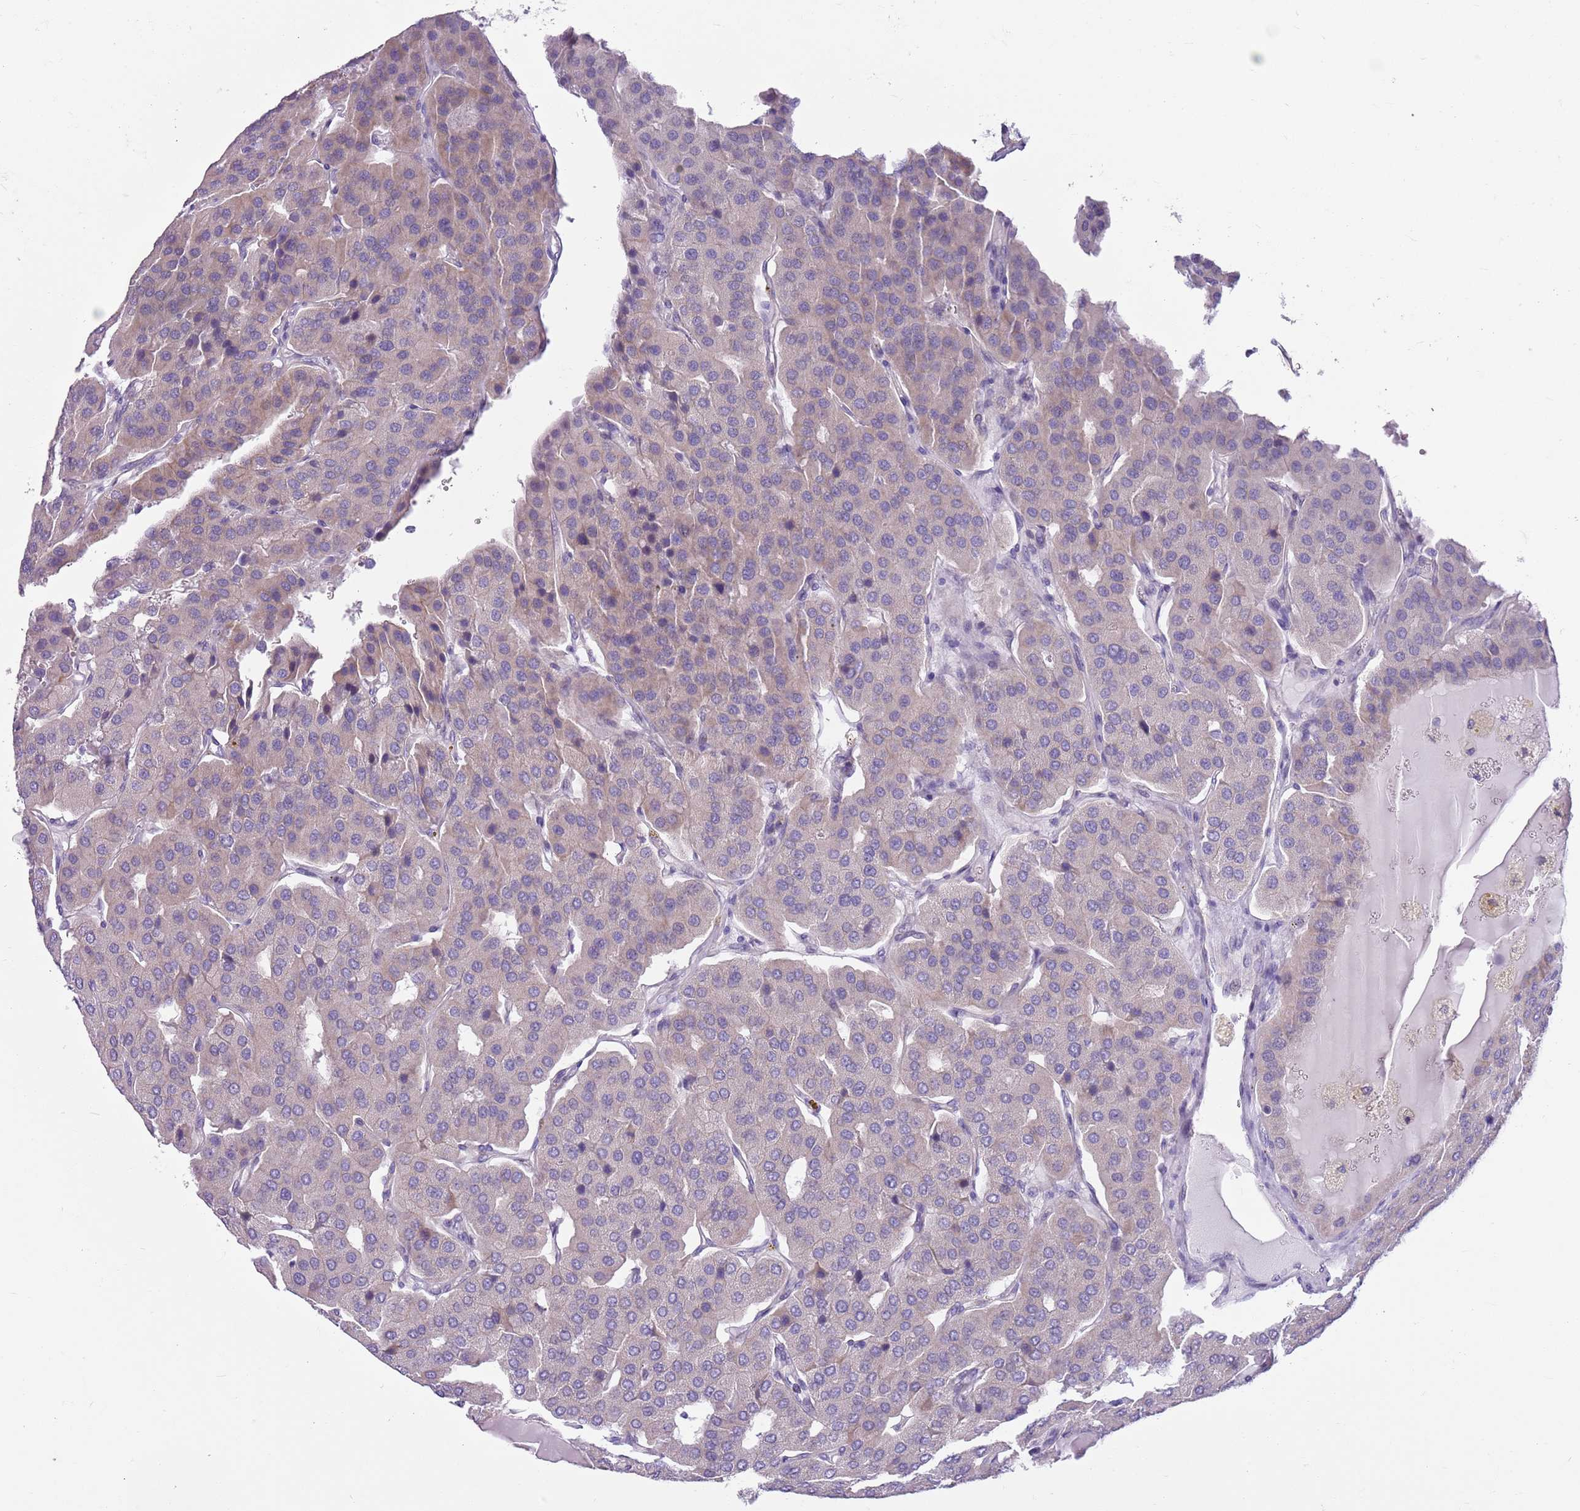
{"staining": {"intensity": "weak", "quantity": "<25%", "location": "cytoplasmic/membranous"}, "tissue": "parathyroid gland", "cell_type": "Glandular cells", "image_type": "normal", "snomed": [{"axis": "morphology", "description": "Normal tissue, NOS"}, {"axis": "morphology", "description": "Adenoma, NOS"}, {"axis": "topography", "description": "Parathyroid gland"}], "caption": "Photomicrograph shows no significant protein positivity in glandular cells of unremarkable parathyroid gland.", "gene": "PARP8", "patient": {"sex": "female", "age": 86}}